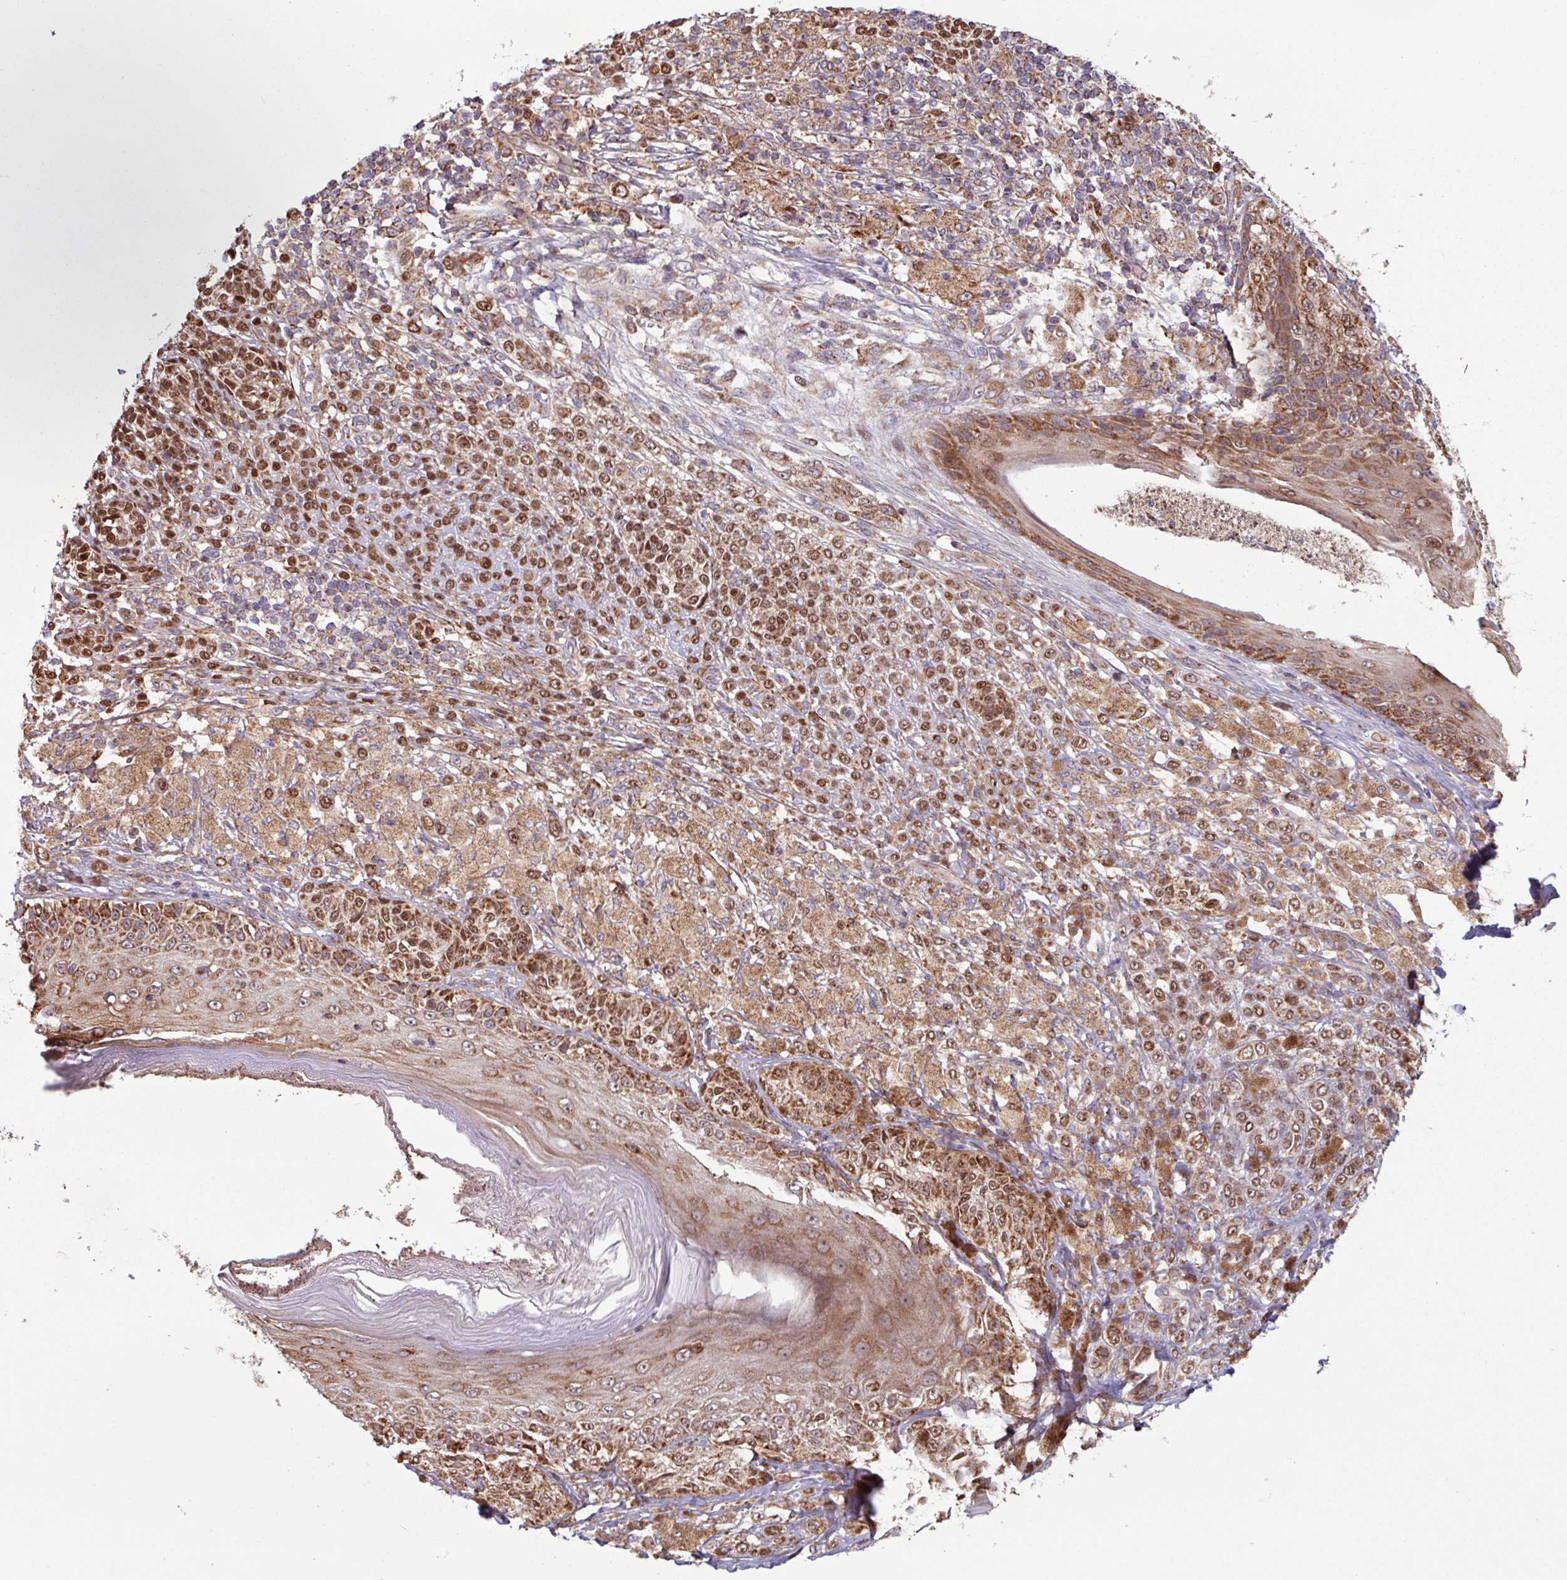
{"staining": {"intensity": "moderate", "quantity": ">75%", "location": "cytoplasmic/membranous,nuclear"}, "tissue": "melanoma", "cell_type": "Tumor cells", "image_type": "cancer", "snomed": [{"axis": "morphology", "description": "Malignant melanoma, NOS"}, {"axis": "topography", "description": "Skin"}], "caption": "This is an image of immunohistochemistry staining of malignant melanoma, which shows moderate positivity in the cytoplasmic/membranous and nuclear of tumor cells.", "gene": "COX7C", "patient": {"sex": "male", "age": 42}}